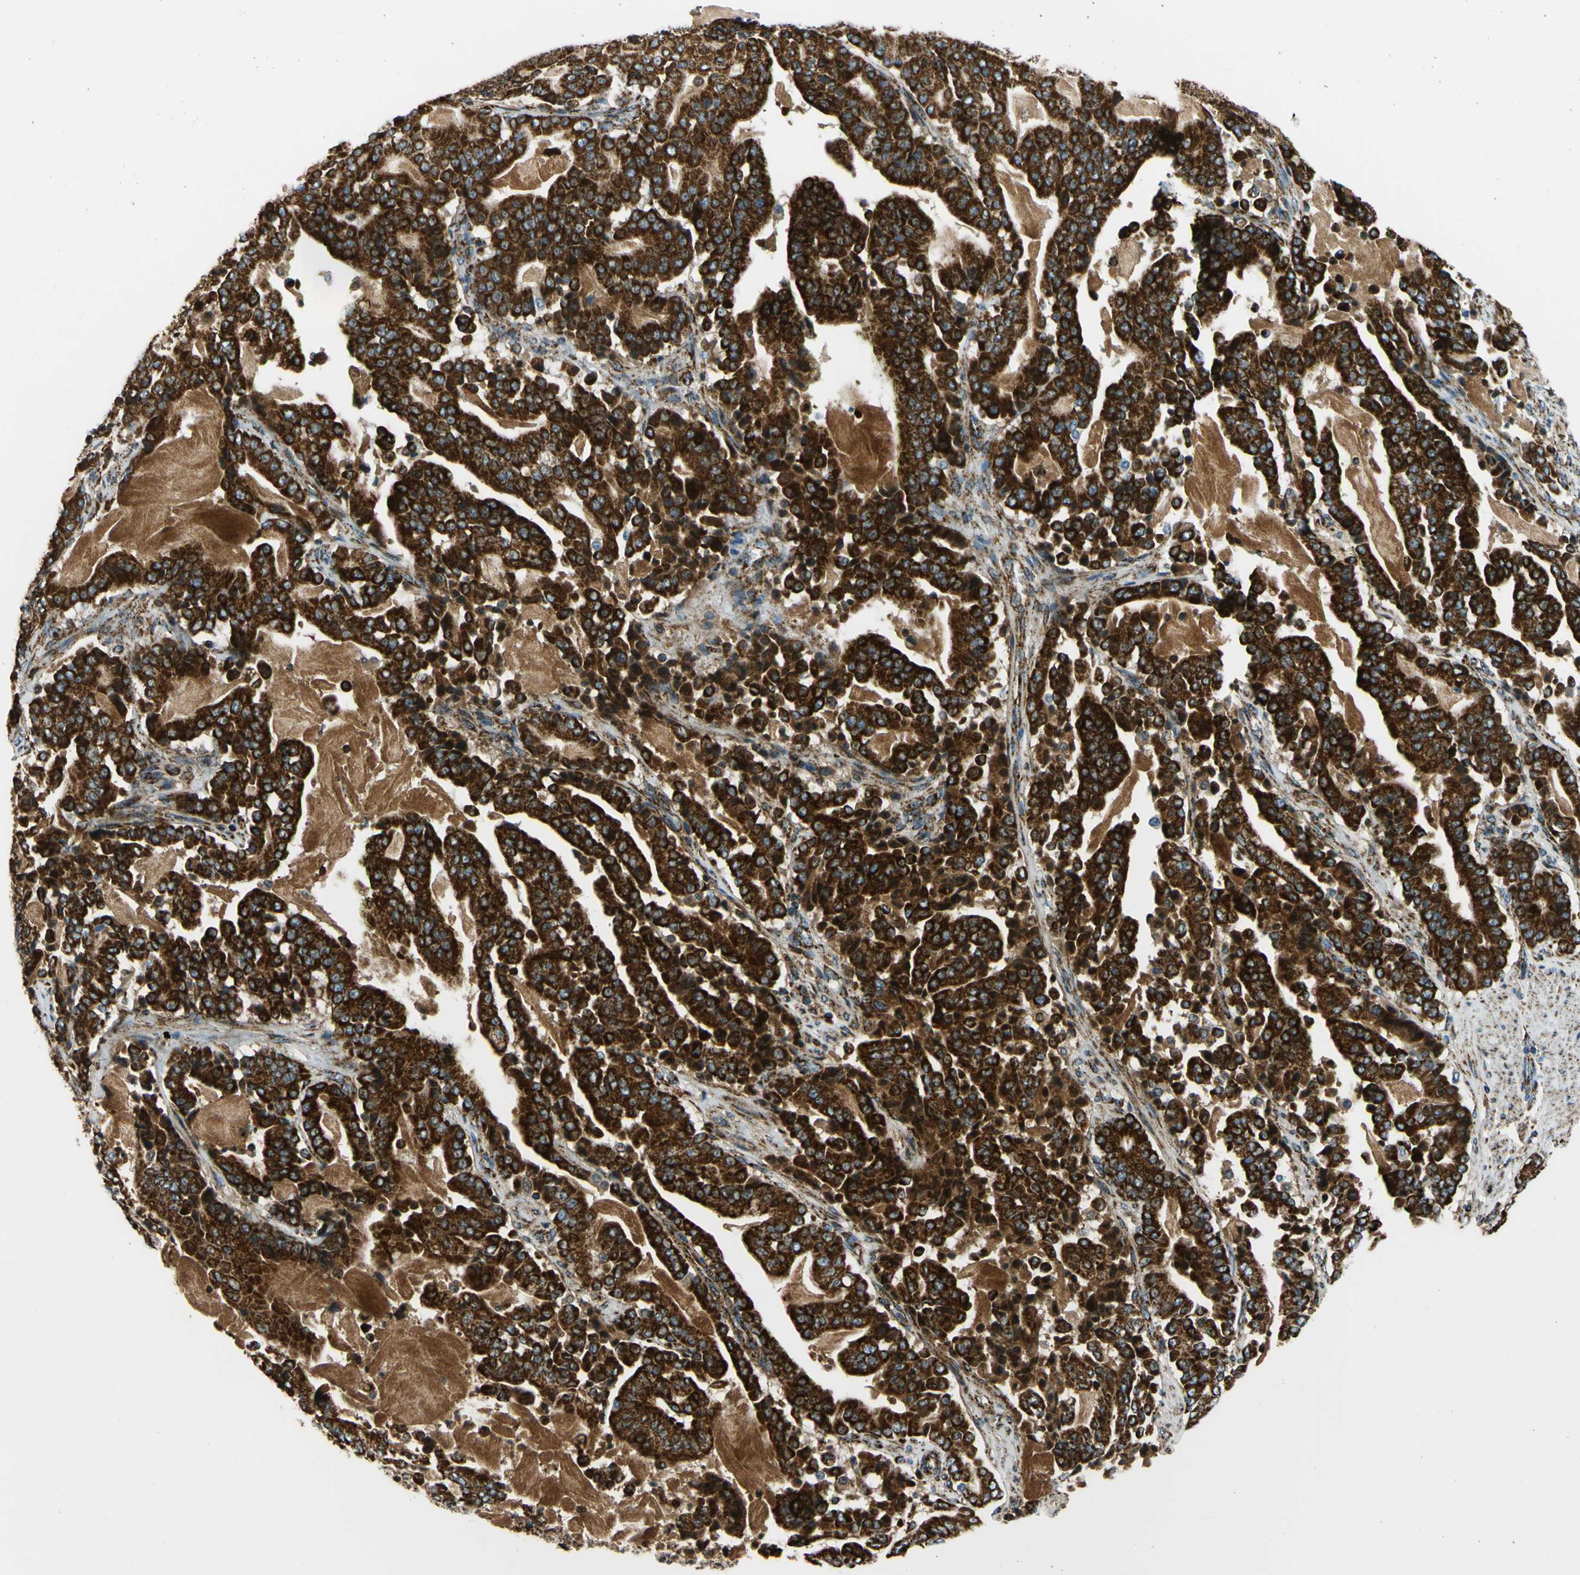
{"staining": {"intensity": "strong", "quantity": ">75%", "location": "cytoplasmic/membranous"}, "tissue": "pancreatic cancer", "cell_type": "Tumor cells", "image_type": "cancer", "snomed": [{"axis": "morphology", "description": "Adenocarcinoma, NOS"}, {"axis": "topography", "description": "Pancreas"}], "caption": "DAB immunohistochemical staining of adenocarcinoma (pancreatic) displays strong cytoplasmic/membranous protein staining in about >75% of tumor cells.", "gene": "MAVS", "patient": {"sex": "male", "age": 63}}